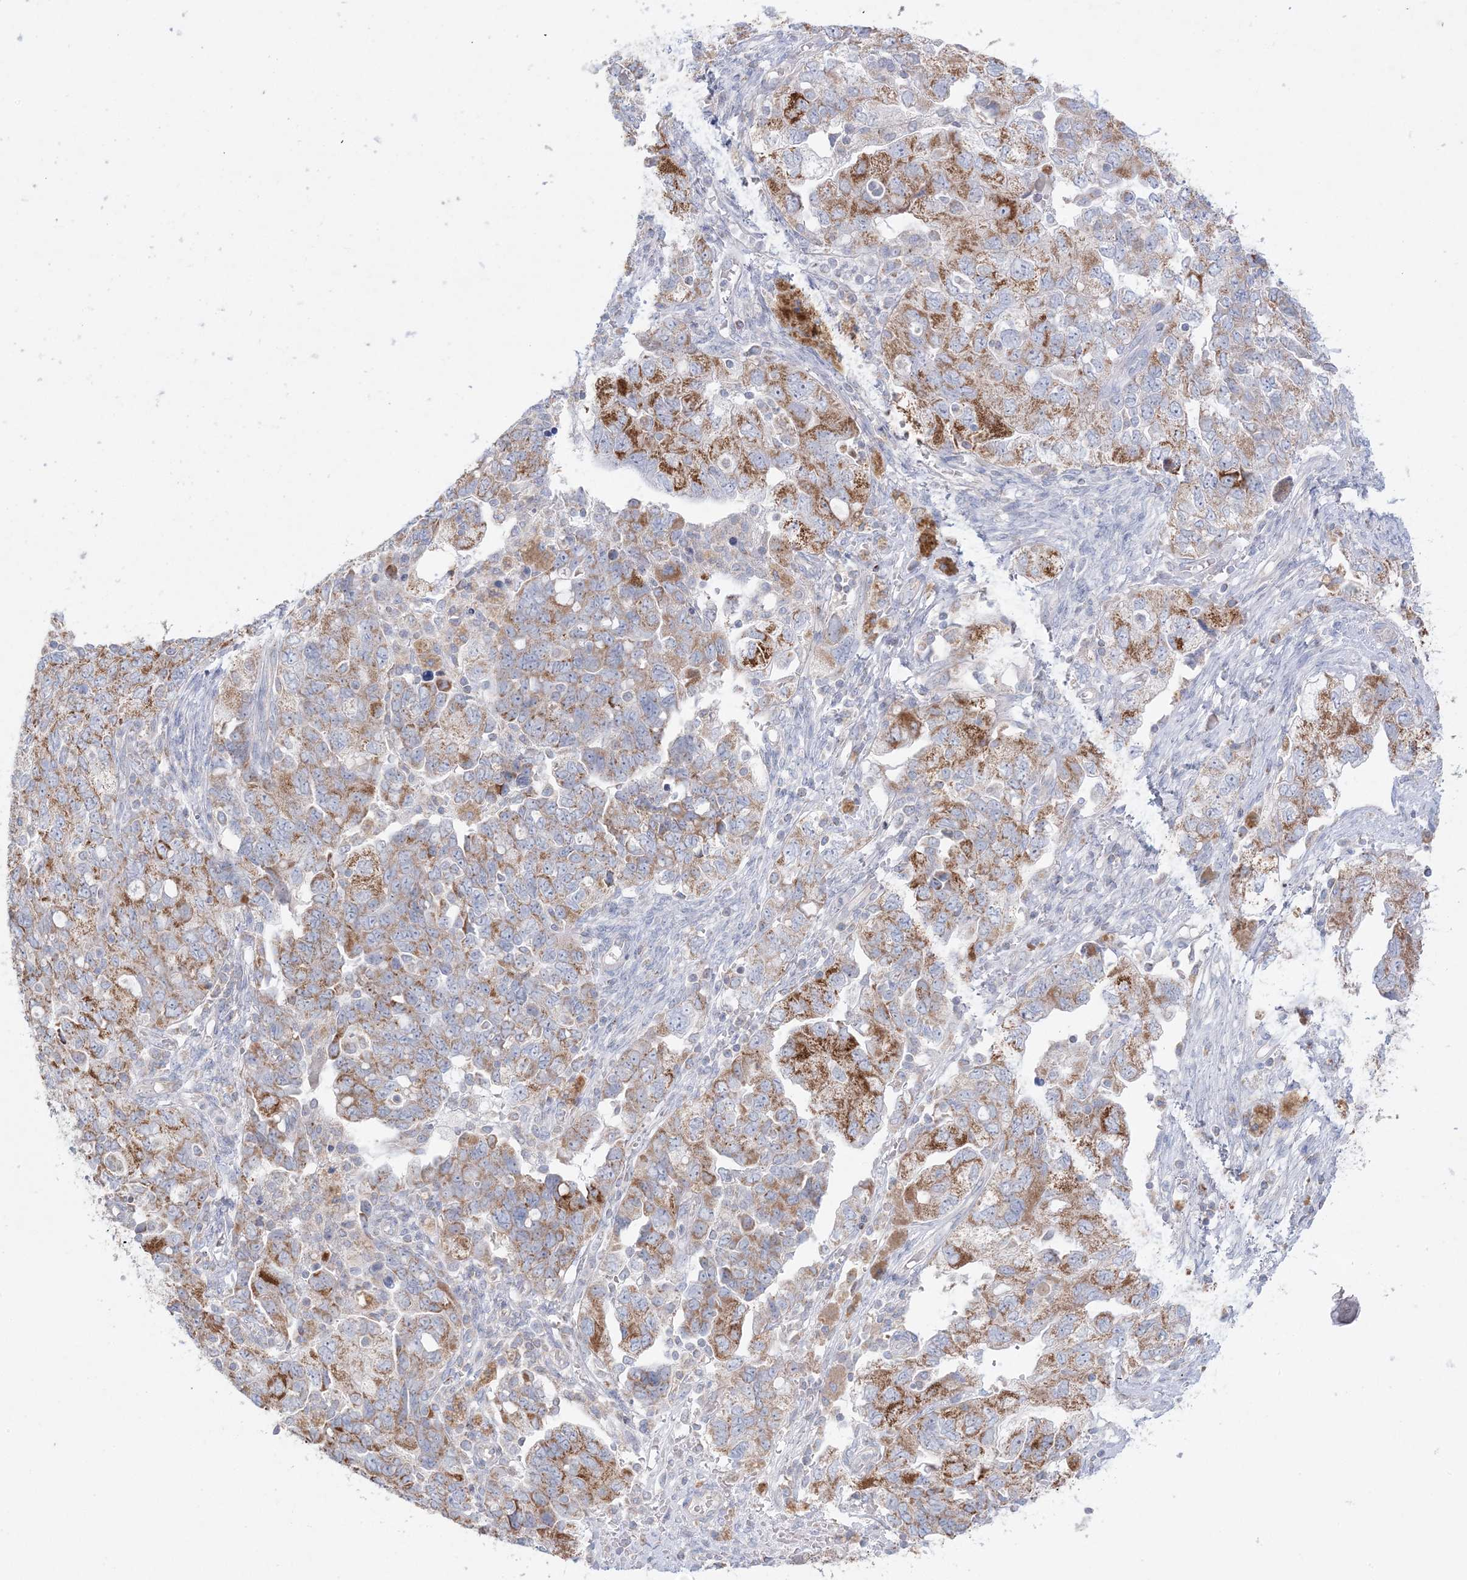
{"staining": {"intensity": "strong", "quantity": "25%-75%", "location": "cytoplasmic/membranous"}, "tissue": "ovarian cancer", "cell_type": "Tumor cells", "image_type": "cancer", "snomed": [{"axis": "morphology", "description": "Carcinoma, NOS"}, {"axis": "morphology", "description": "Cystadenocarcinoma, serous, NOS"}, {"axis": "topography", "description": "Ovary"}], "caption": "A histopathology image of human ovarian cancer (serous cystadenocarcinoma) stained for a protein shows strong cytoplasmic/membranous brown staining in tumor cells.", "gene": "KCTD6", "patient": {"sex": "female", "age": 69}}